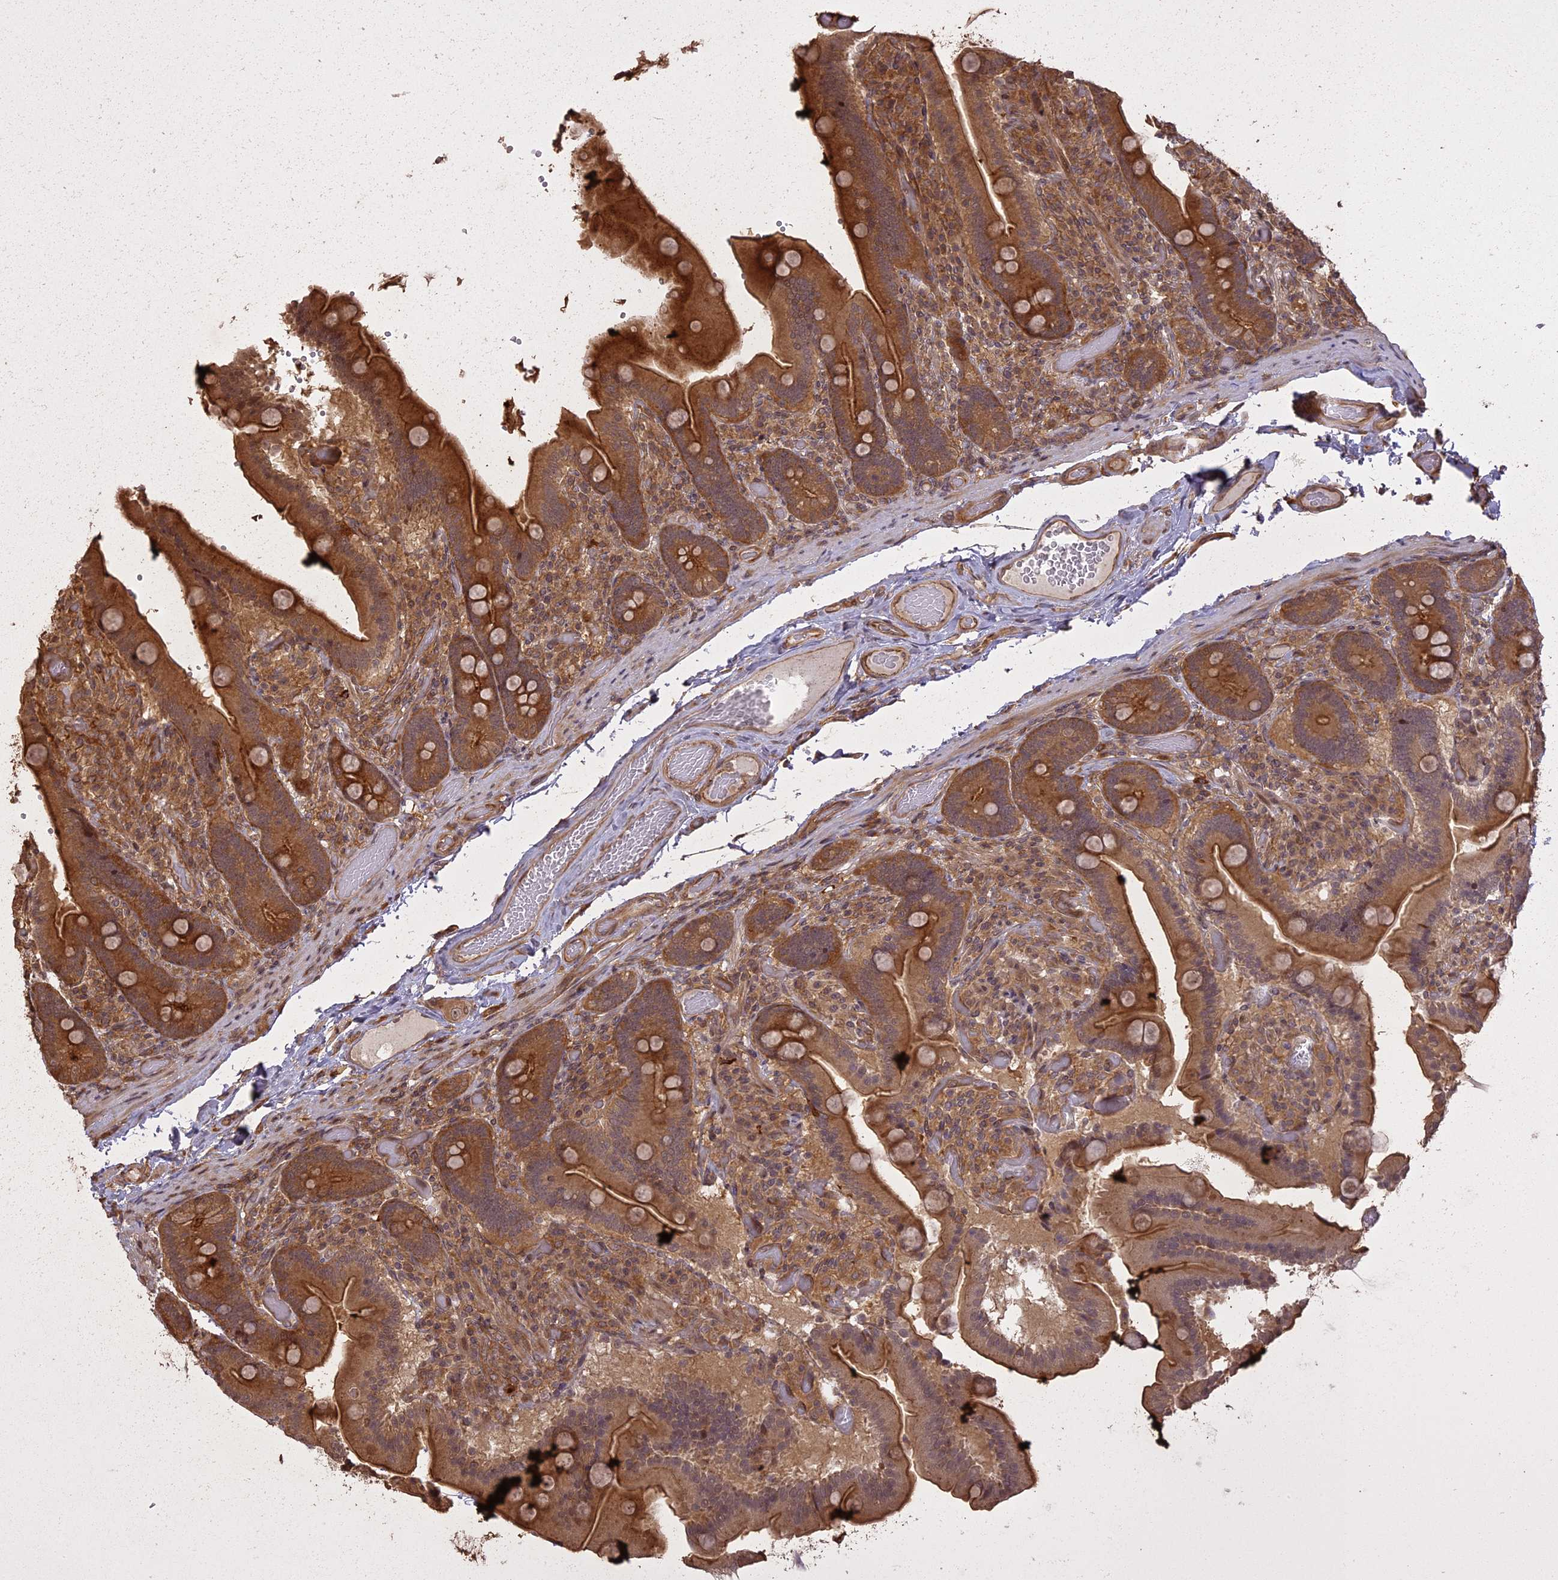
{"staining": {"intensity": "moderate", "quantity": ">75%", "location": "cytoplasmic/membranous"}, "tissue": "duodenum", "cell_type": "Glandular cells", "image_type": "normal", "snomed": [{"axis": "morphology", "description": "Normal tissue, NOS"}, {"axis": "topography", "description": "Duodenum"}], "caption": "Moderate cytoplasmic/membranous expression is seen in about >75% of glandular cells in unremarkable duodenum.", "gene": "LIN37", "patient": {"sex": "female", "age": 62}}